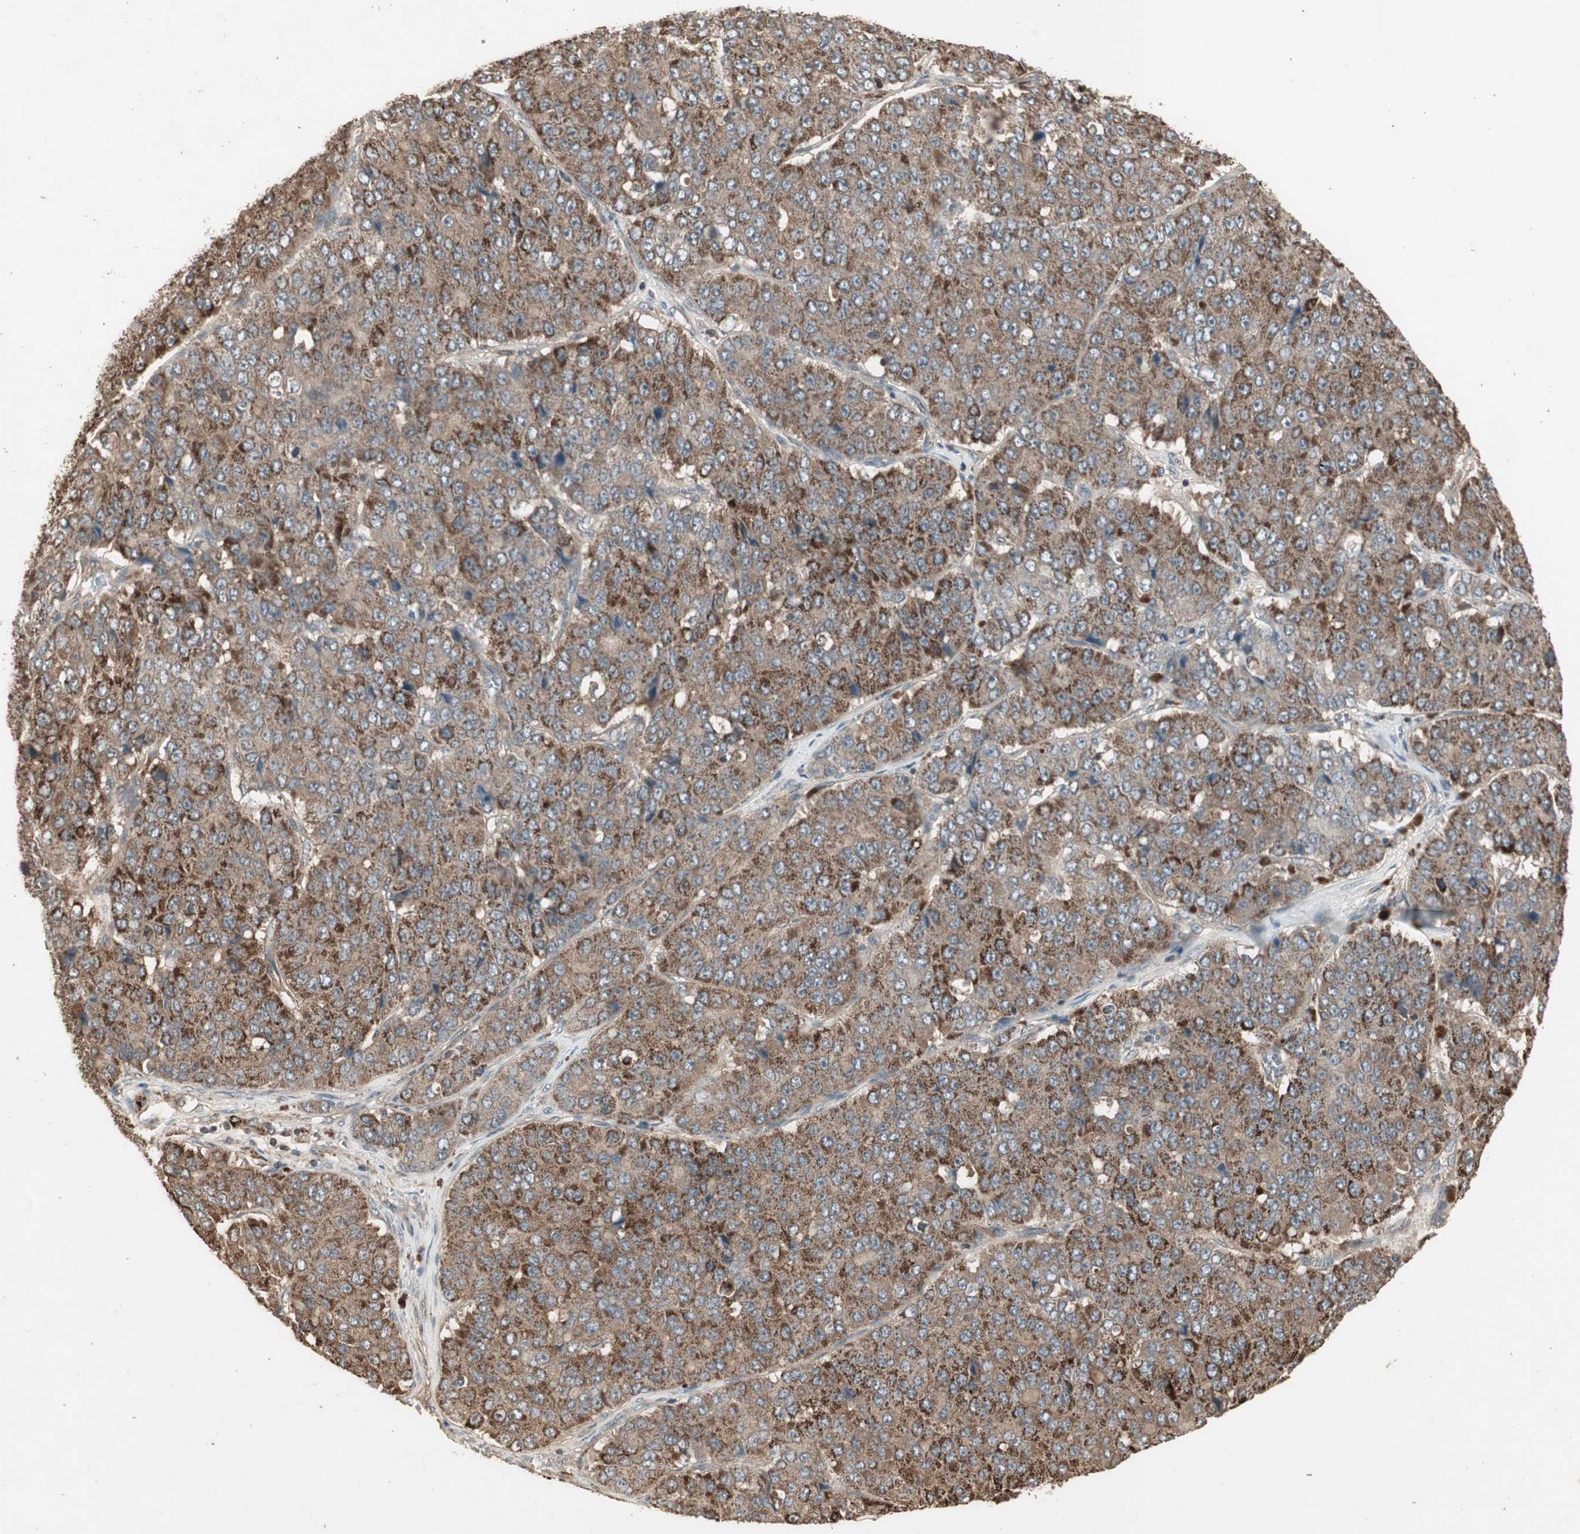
{"staining": {"intensity": "strong", "quantity": ">75%", "location": "cytoplasmic/membranous"}, "tissue": "pancreatic cancer", "cell_type": "Tumor cells", "image_type": "cancer", "snomed": [{"axis": "morphology", "description": "Adenocarcinoma, NOS"}, {"axis": "topography", "description": "Pancreas"}], "caption": "A photomicrograph of human pancreatic adenocarcinoma stained for a protein shows strong cytoplasmic/membranous brown staining in tumor cells.", "gene": "UBAC1", "patient": {"sex": "male", "age": 50}}